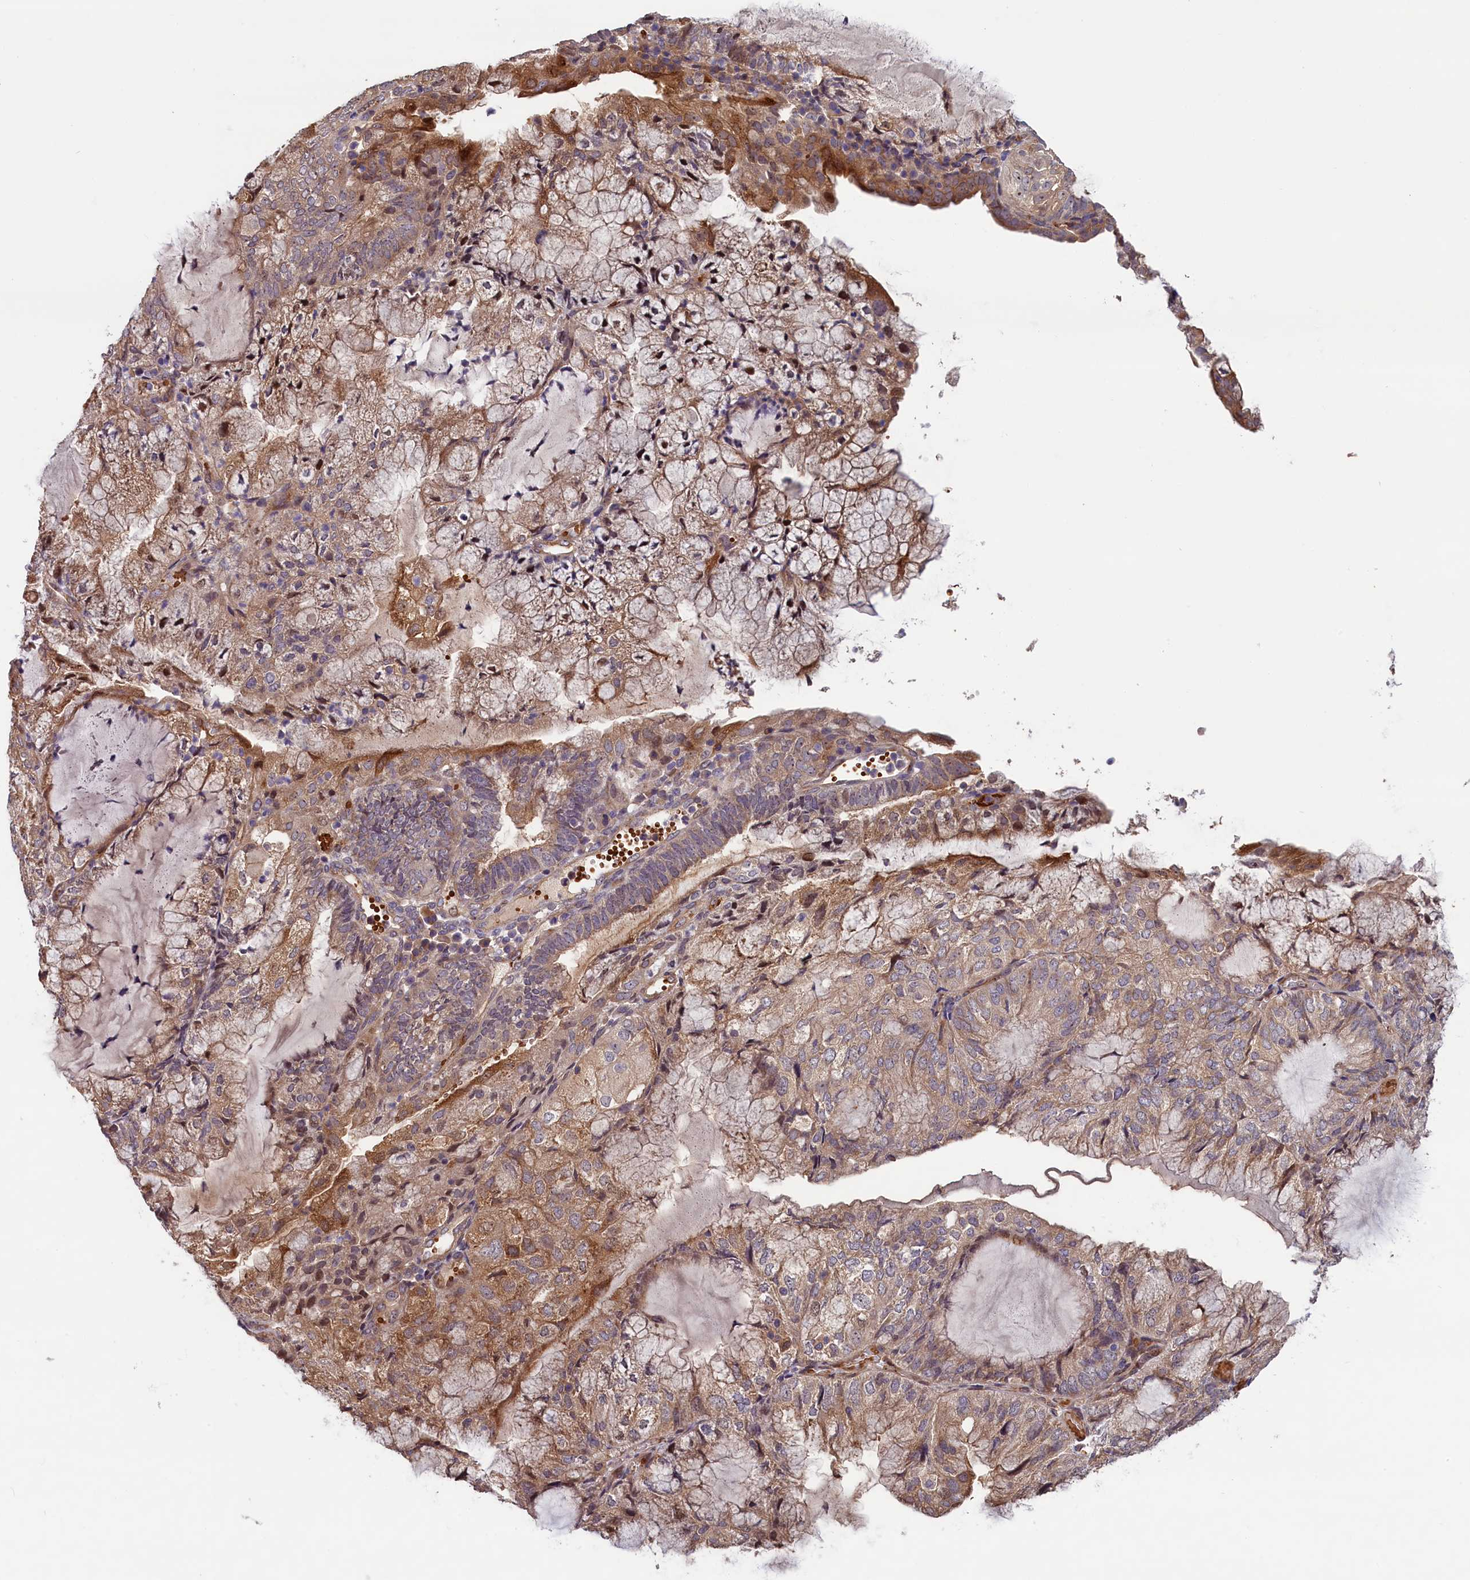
{"staining": {"intensity": "moderate", "quantity": ">75%", "location": "cytoplasmic/membranous"}, "tissue": "endometrial cancer", "cell_type": "Tumor cells", "image_type": "cancer", "snomed": [{"axis": "morphology", "description": "Adenocarcinoma, NOS"}, {"axis": "topography", "description": "Endometrium"}], "caption": "Immunohistochemical staining of endometrial adenocarcinoma exhibits medium levels of moderate cytoplasmic/membranous staining in approximately >75% of tumor cells.", "gene": "CCDC9B", "patient": {"sex": "female", "age": 81}}